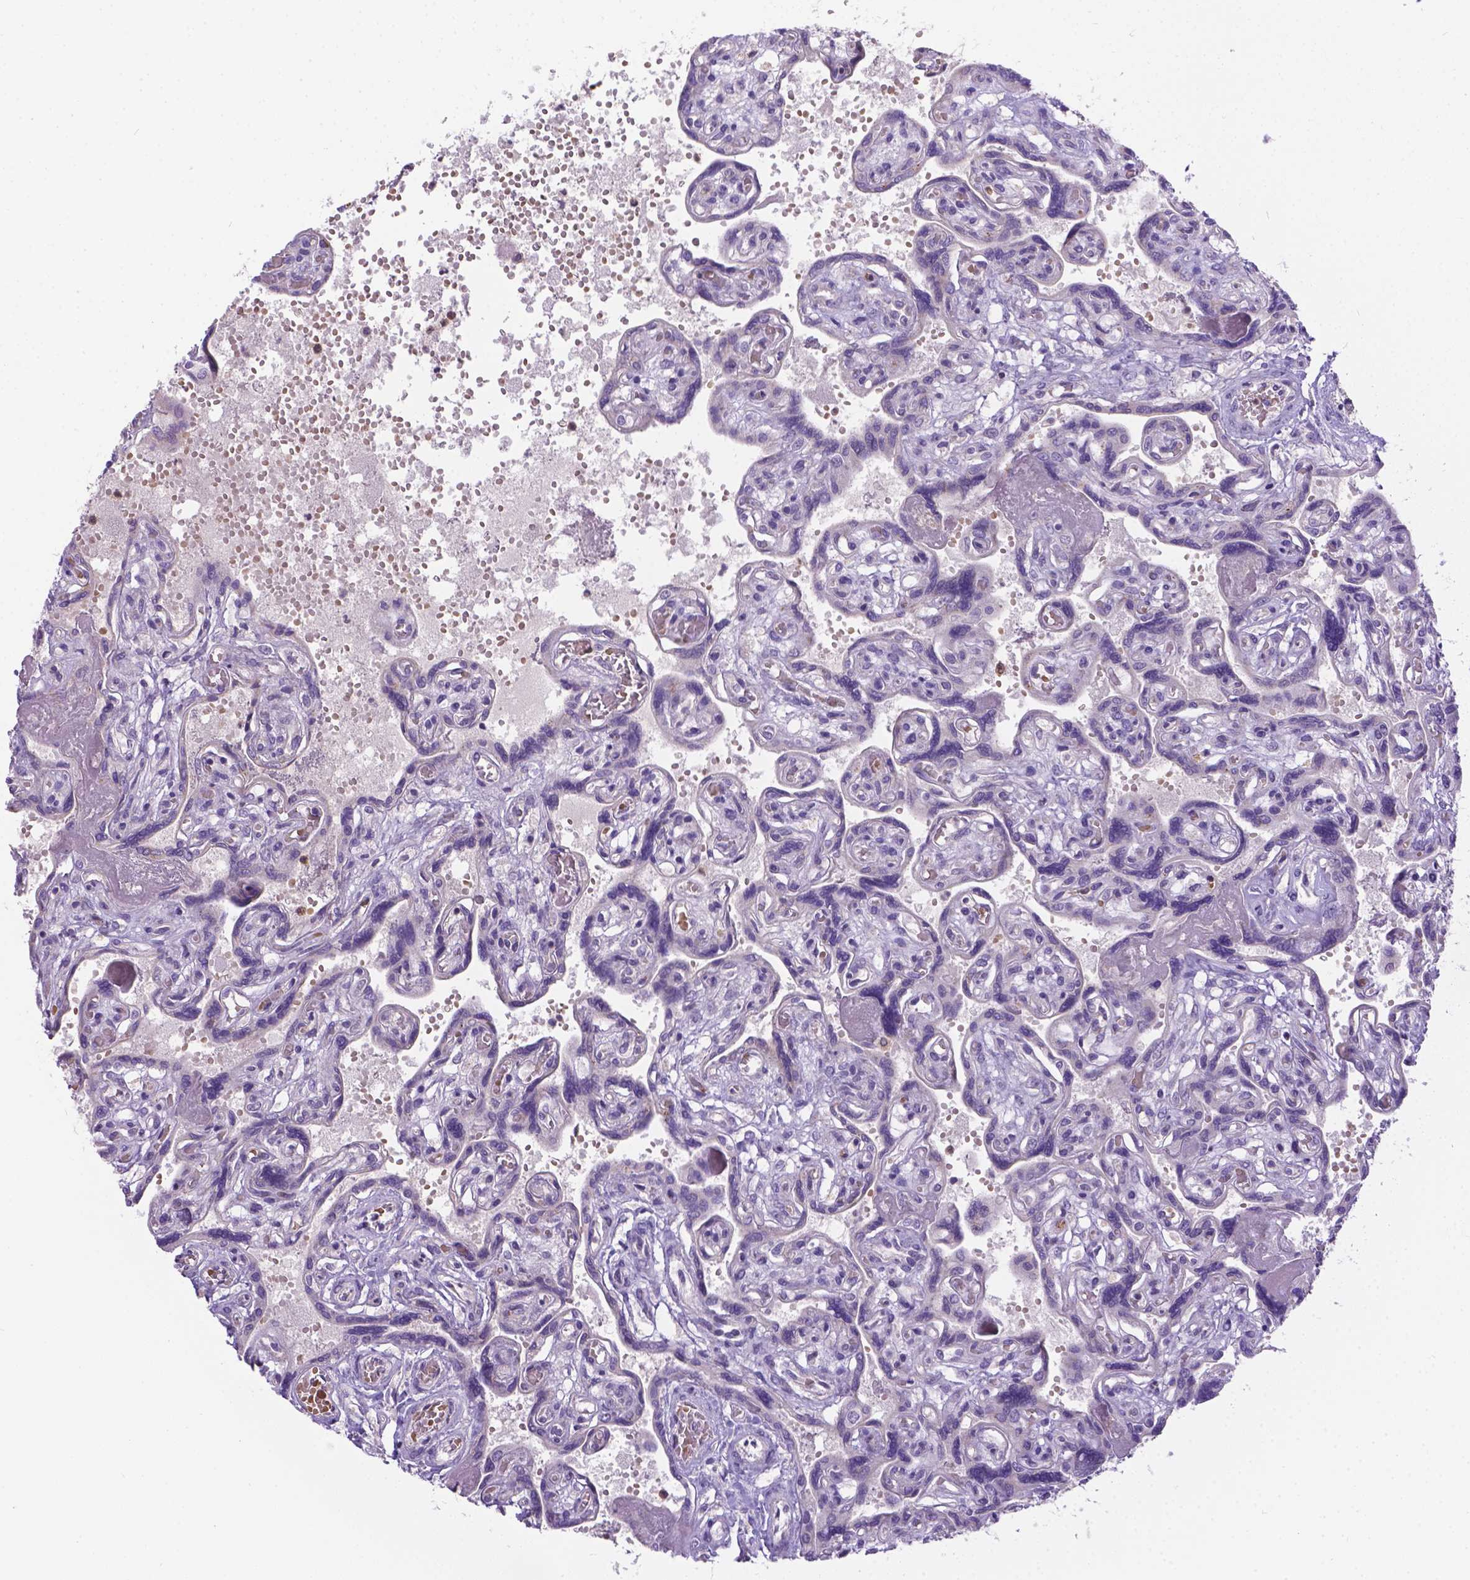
{"staining": {"intensity": "negative", "quantity": "none", "location": "none"}, "tissue": "placenta", "cell_type": "Decidual cells", "image_type": "normal", "snomed": [{"axis": "morphology", "description": "Normal tissue, NOS"}, {"axis": "topography", "description": "Placenta"}], "caption": "Decidual cells show no significant expression in benign placenta. (Immunohistochemistry, brightfield microscopy, high magnification).", "gene": "TM4SF18", "patient": {"sex": "female", "age": 32}}